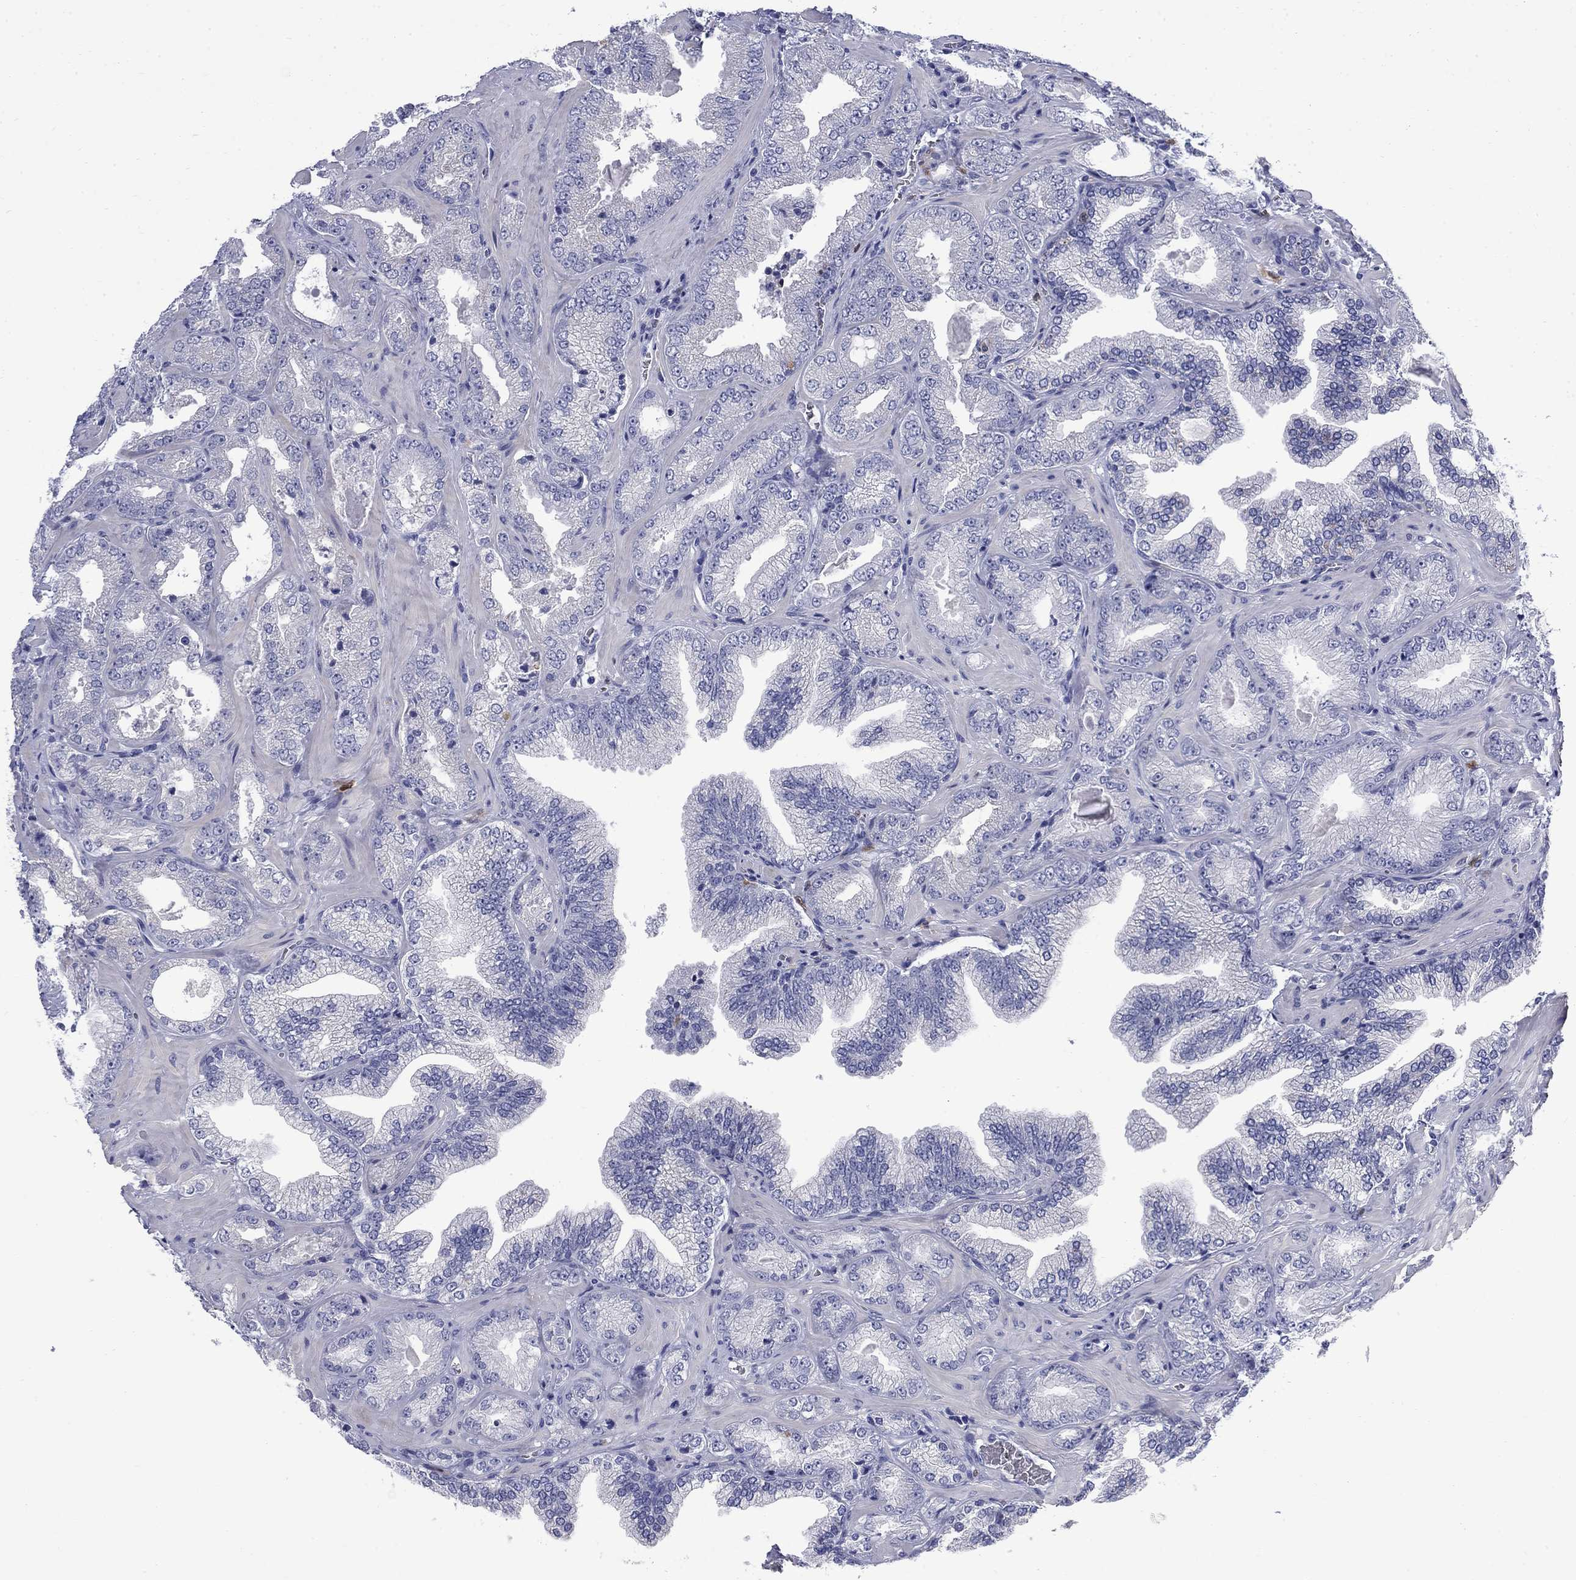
{"staining": {"intensity": "negative", "quantity": "none", "location": "none"}, "tissue": "prostate cancer", "cell_type": "Tumor cells", "image_type": "cancer", "snomed": [{"axis": "morphology", "description": "Adenocarcinoma, Low grade"}, {"axis": "topography", "description": "Prostate"}], "caption": "Immunohistochemistry (IHC) histopathology image of human prostate adenocarcinoma (low-grade) stained for a protein (brown), which reveals no positivity in tumor cells.", "gene": "SERPINB2", "patient": {"sex": "male", "age": 72}}